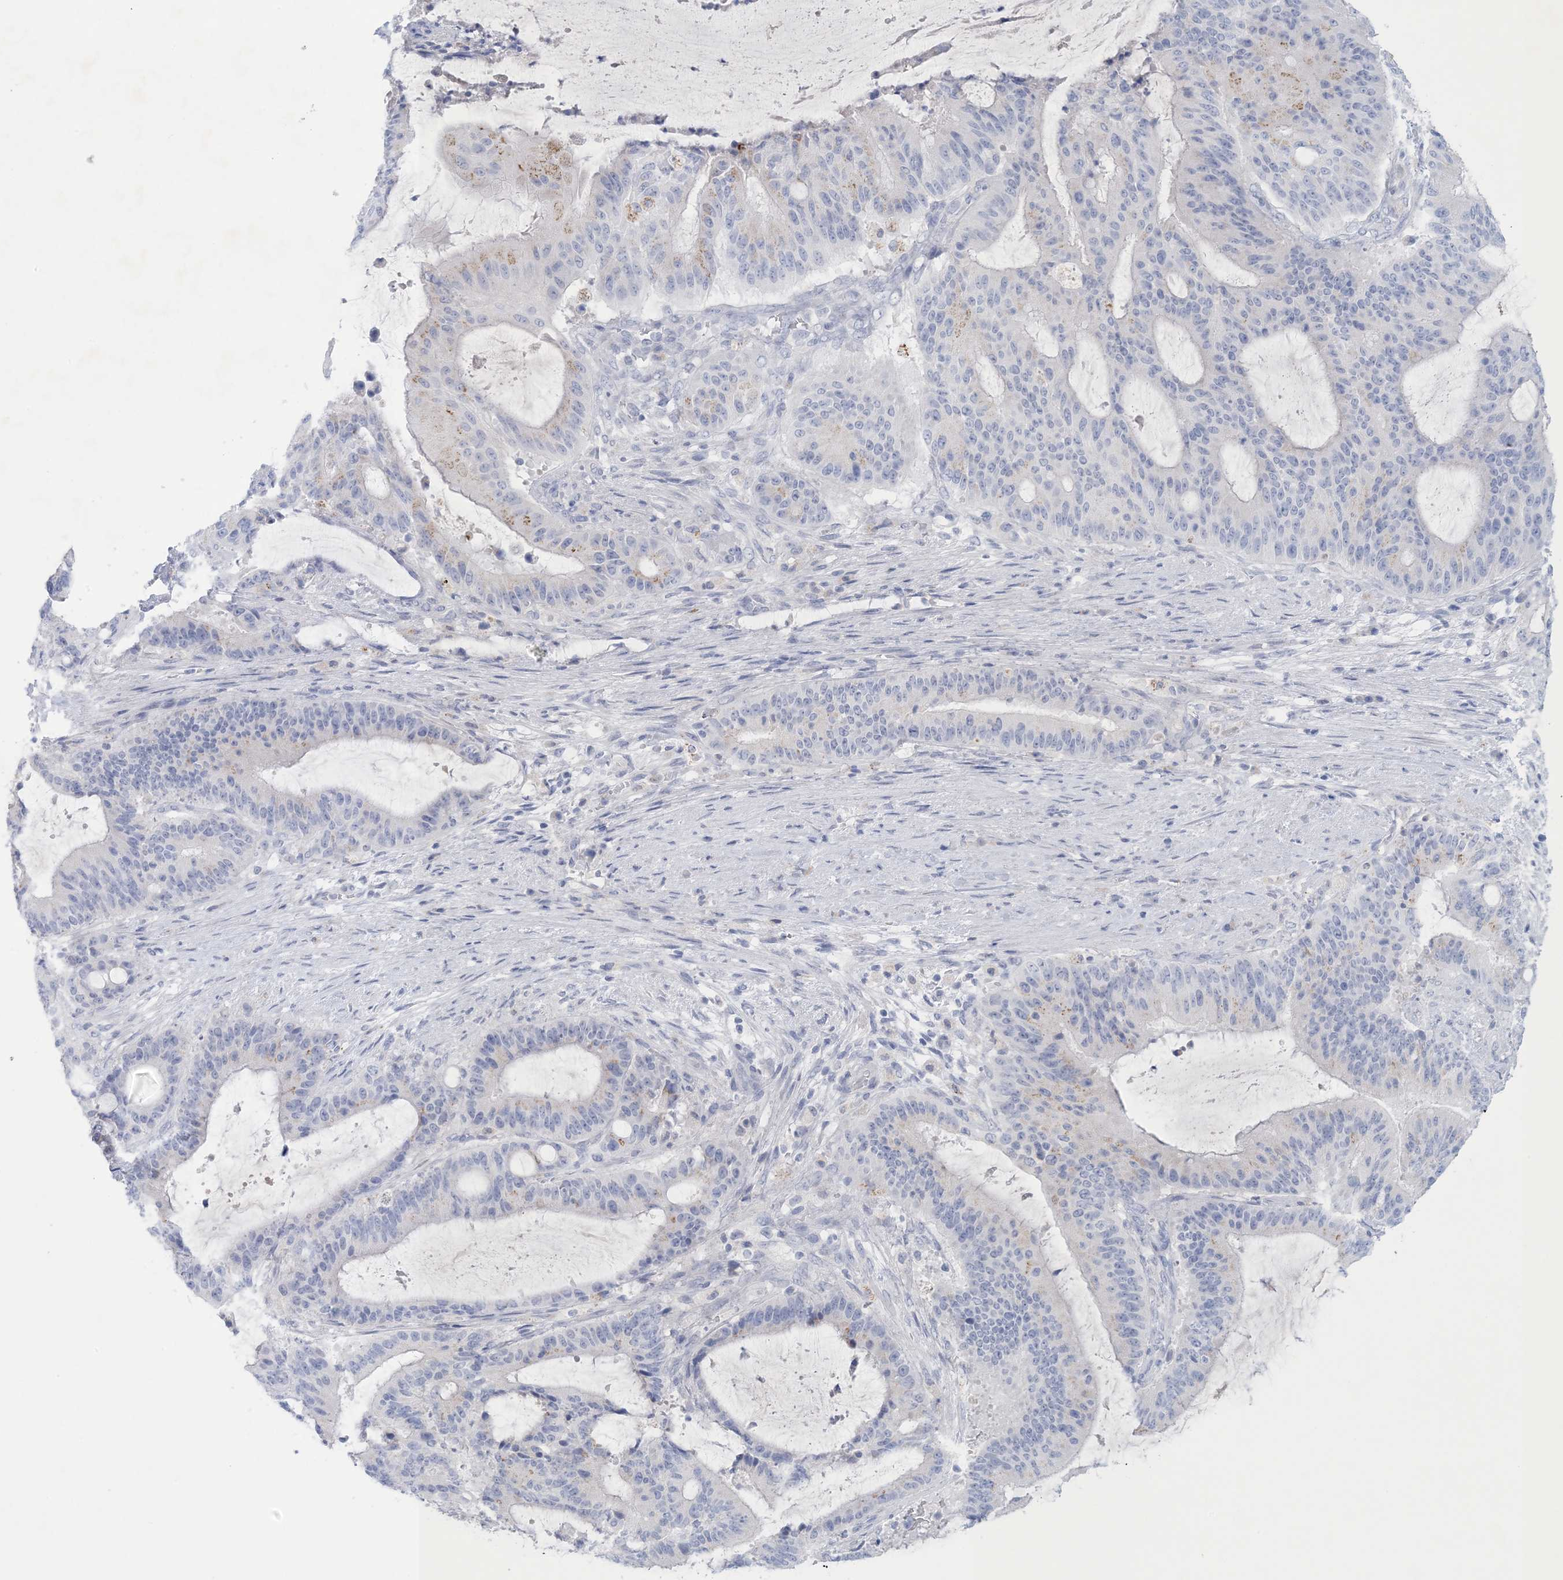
{"staining": {"intensity": "moderate", "quantity": "25%-75%", "location": "cytoplasmic/membranous"}, "tissue": "liver cancer", "cell_type": "Tumor cells", "image_type": "cancer", "snomed": [{"axis": "morphology", "description": "Normal tissue, NOS"}, {"axis": "morphology", "description": "Cholangiocarcinoma"}, {"axis": "topography", "description": "Liver"}, {"axis": "topography", "description": "Peripheral nerve tissue"}], "caption": "Brown immunohistochemical staining in human liver cancer (cholangiocarcinoma) demonstrates moderate cytoplasmic/membranous staining in approximately 25%-75% of tumor cells.", "gene": "GABRG1", "patient": {"sex": "female", "age": 73}}